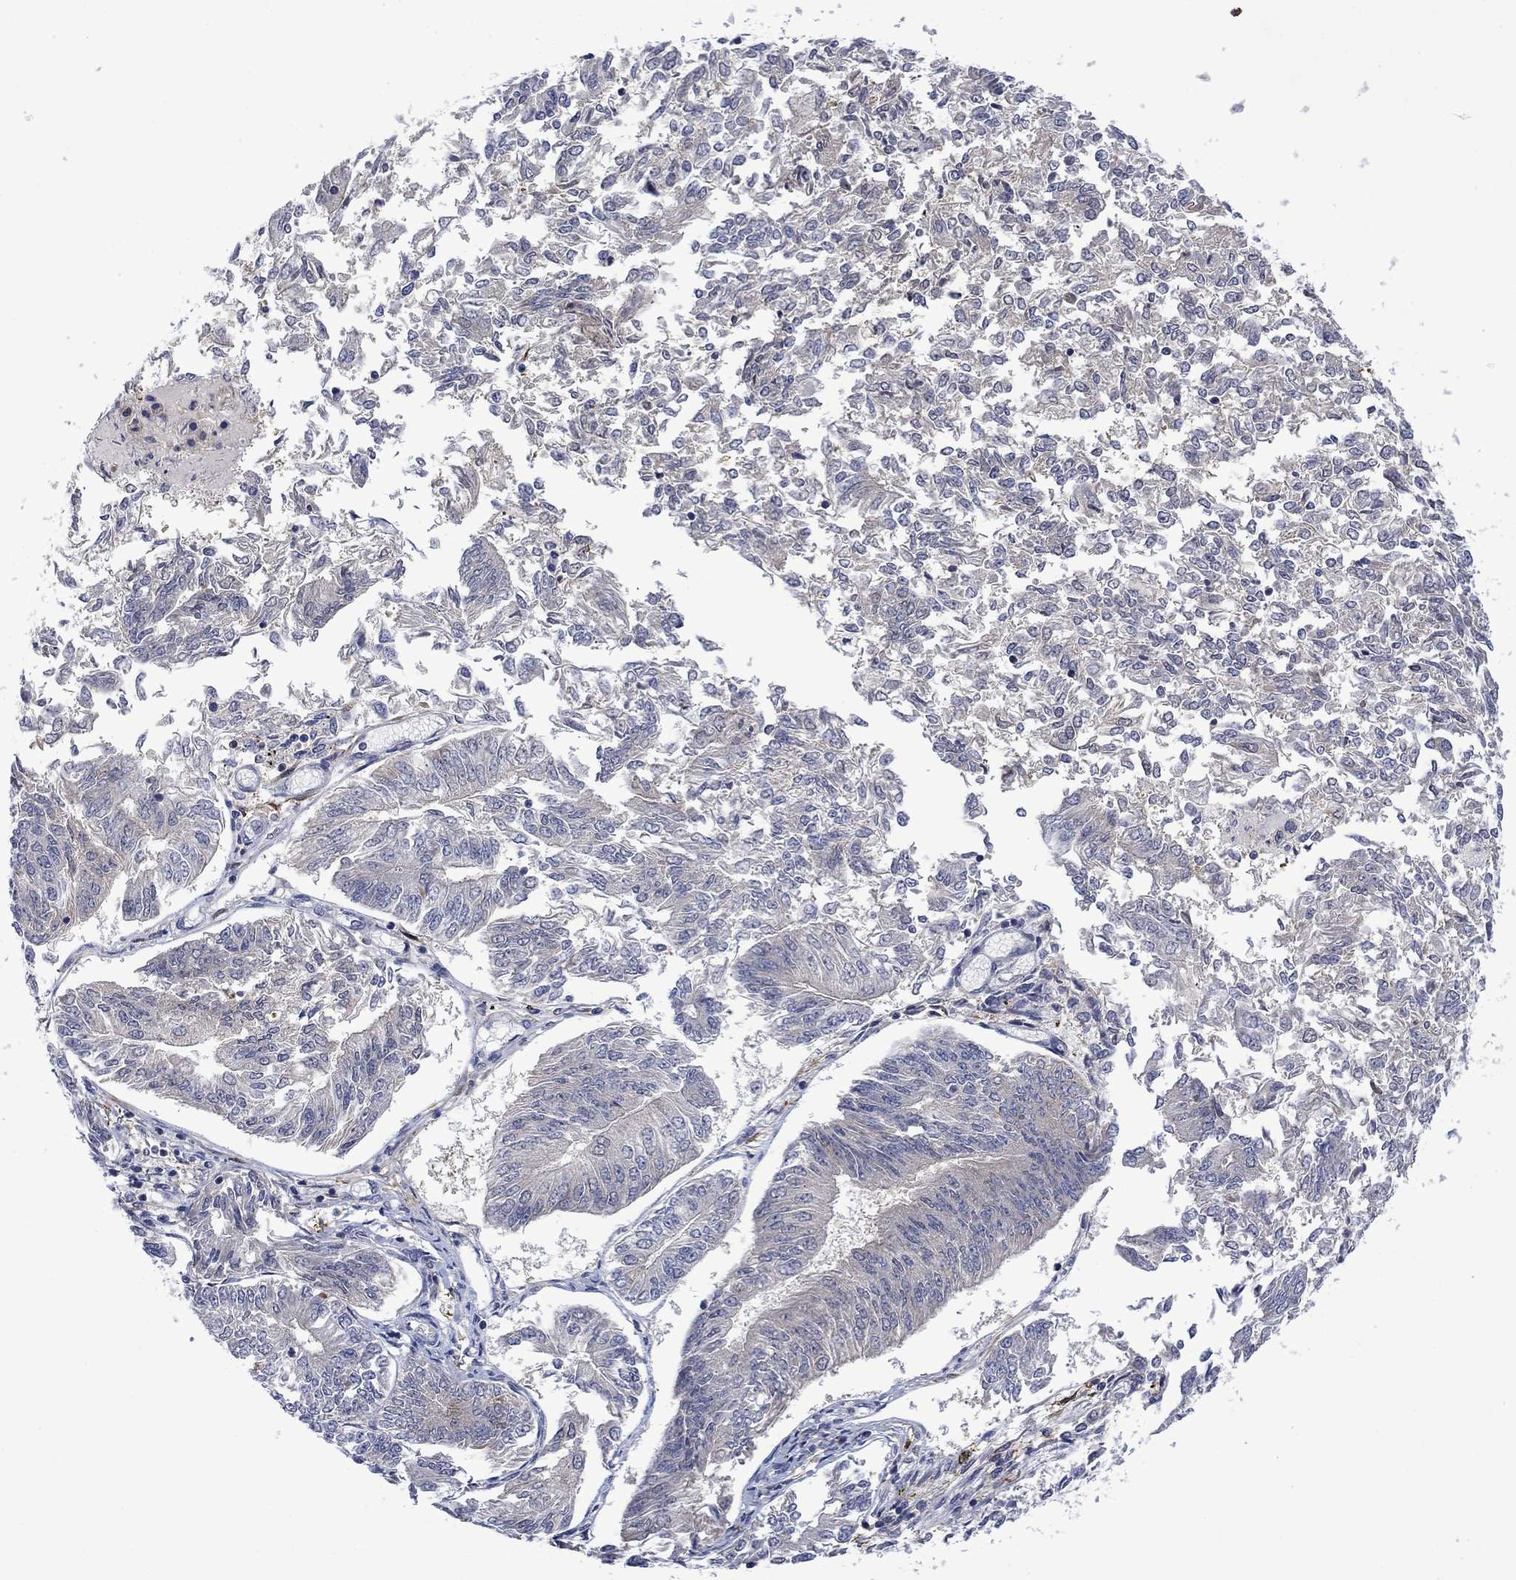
{"staining": {"intensity": "negative", "quantity": "none", "location": "none"}, "tissue": "endometrial cancer", "cell_type": "Tumor cells", "image_type": "cancer", "snomed": [{"axis": "morphology", "description": "Adenocarcinoma, NOS"}, {"axis": "topography", "description": "Endometrium"}], "caption": "A high-resolution histopathology image shows immunohistochemistry staining of endometrial cancer, which demonstrates no significant expression in tumor cells.", "gene": "AGL", "patient": {"sex": "female", "age": 58}}